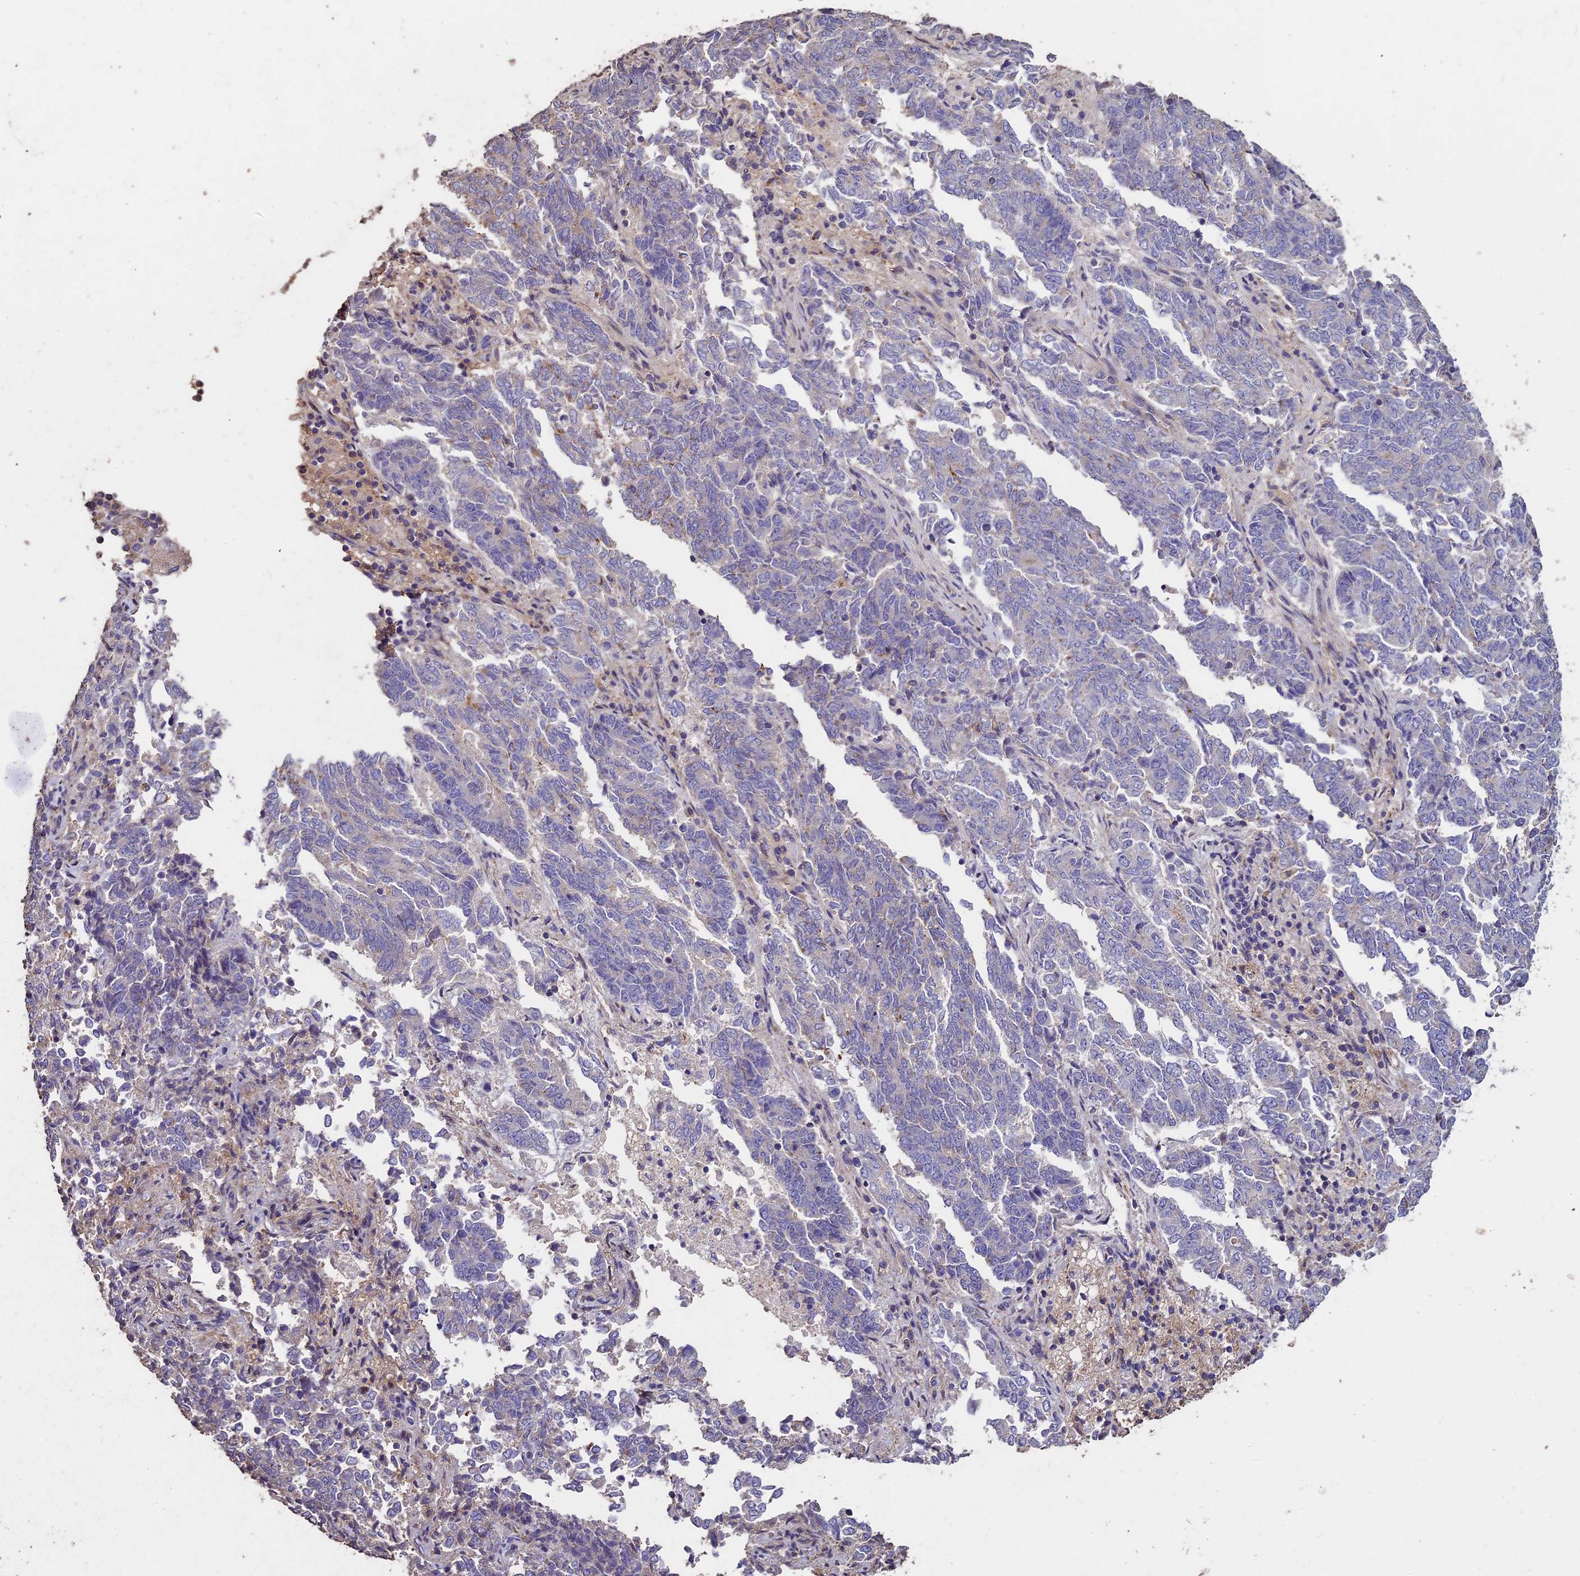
{"staining": {"intensity": "negative", "quantity": "none", "location": "none"}, "tissue": "endometrial cancer", "cell_type": "Tumor cells", "image_type": "cancer", "snomed": [{"axis": "morphology", "description": "Adenocarcinoma, NOS"}, {"axis": "topography", "description": "Endometrium"}], "caption": "This is a image of immunohistochemistry (IHC) staining of adenocarcinoma (endometrial), which shows no staining in tumor cells.", "gene": "USB1", "patient": {"sex": "female", "age": 80}}